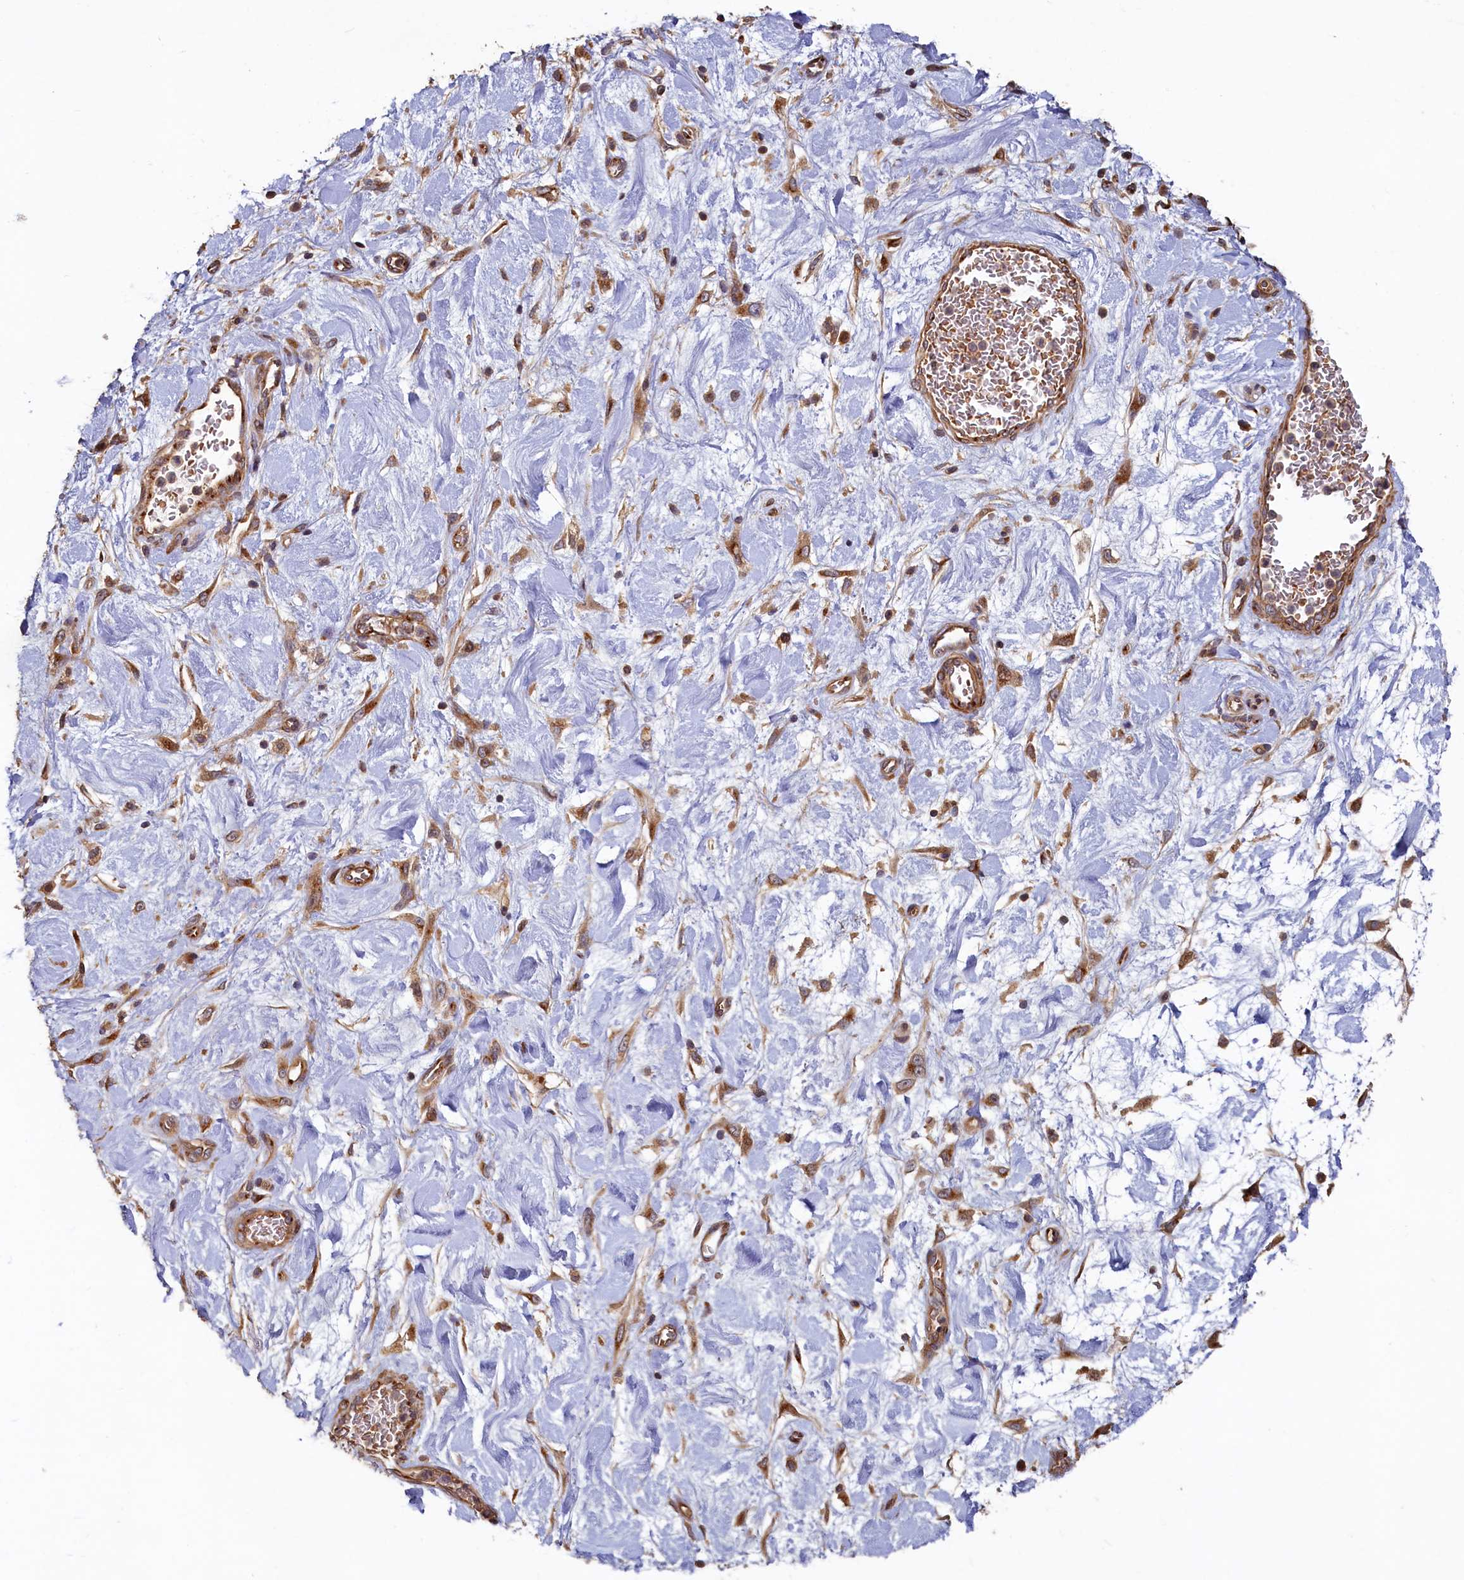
{"staining": {"intensity": "moderate", "quantity": ">75%", "location": "cytoplasmic/membranous"}, "tissue": "stomach cancer", "cell_type": "Tumor cells", "image_type": "cancer", "snomed": [{"axis": "morphology", "description": "Adenocarcinoma, NOS"}, {"axis": "topography", "description": "Stomach"}], "caption": "This histopathology image demonstrates stomach adenocarcinoma stained with IHC to label a protein in brown. The cytoplasmic/membranous of tumor cells show moderate positivity for the protein. Nuclei are counter-stained blue.", "gene": "TMEM181", "patient": {"sex": "male", "age": 48}}